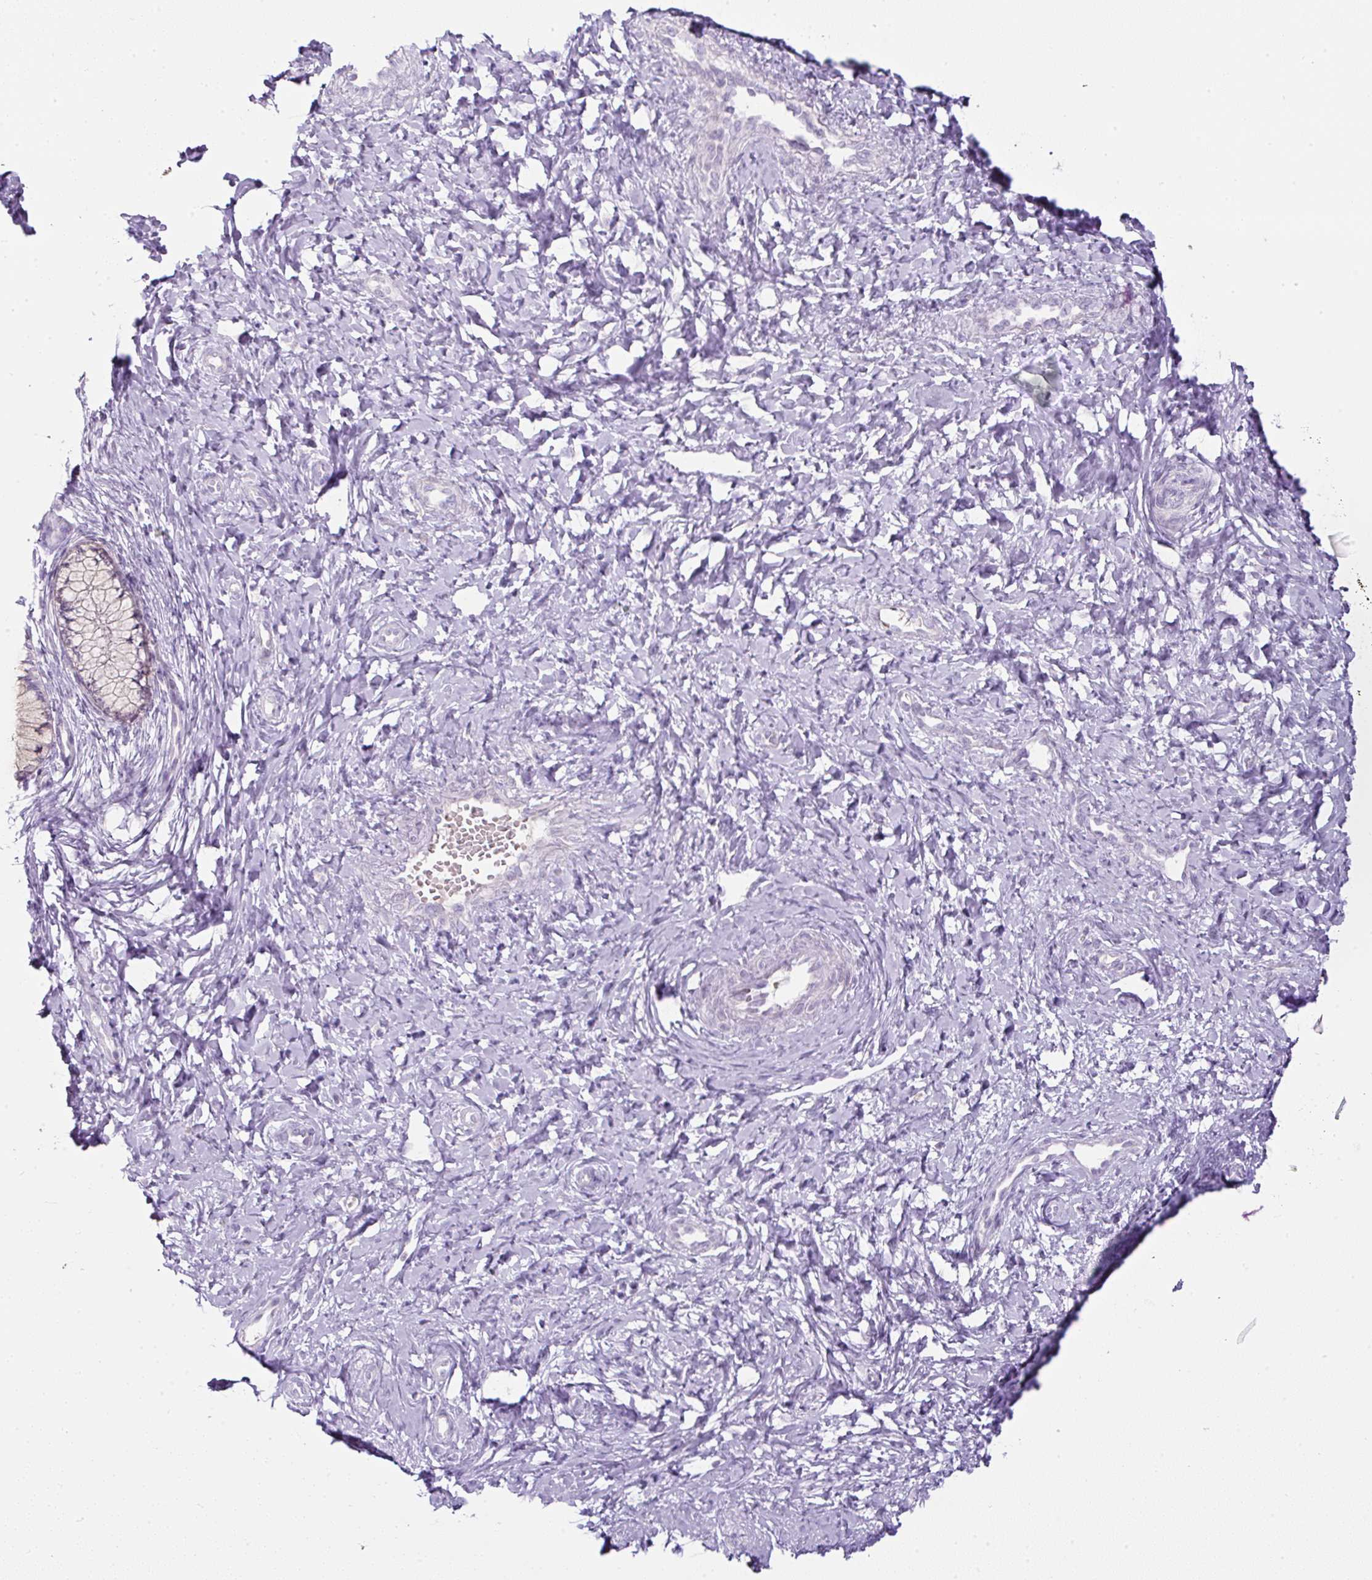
{"staining": {"intensity": "negative", "quantity": "none", "location": "none"}, "tissue": "cervix", "cell_type": "Glandular cells", "image_type": "normal", "snomed": [{"axis": "morphology", "description": "Normal tissue, NOS"}, {"axis": "topography", "description": "Cervix"}], "caption": "This photomicrograph is of benign cervix stained with immunohistochemistry to label a protein in brown with the nuclei are counter-stained blue. There is no expression in glandular cells.", "gene": "FGFBP3", "patient": {"sex": "female", "age": 37}}